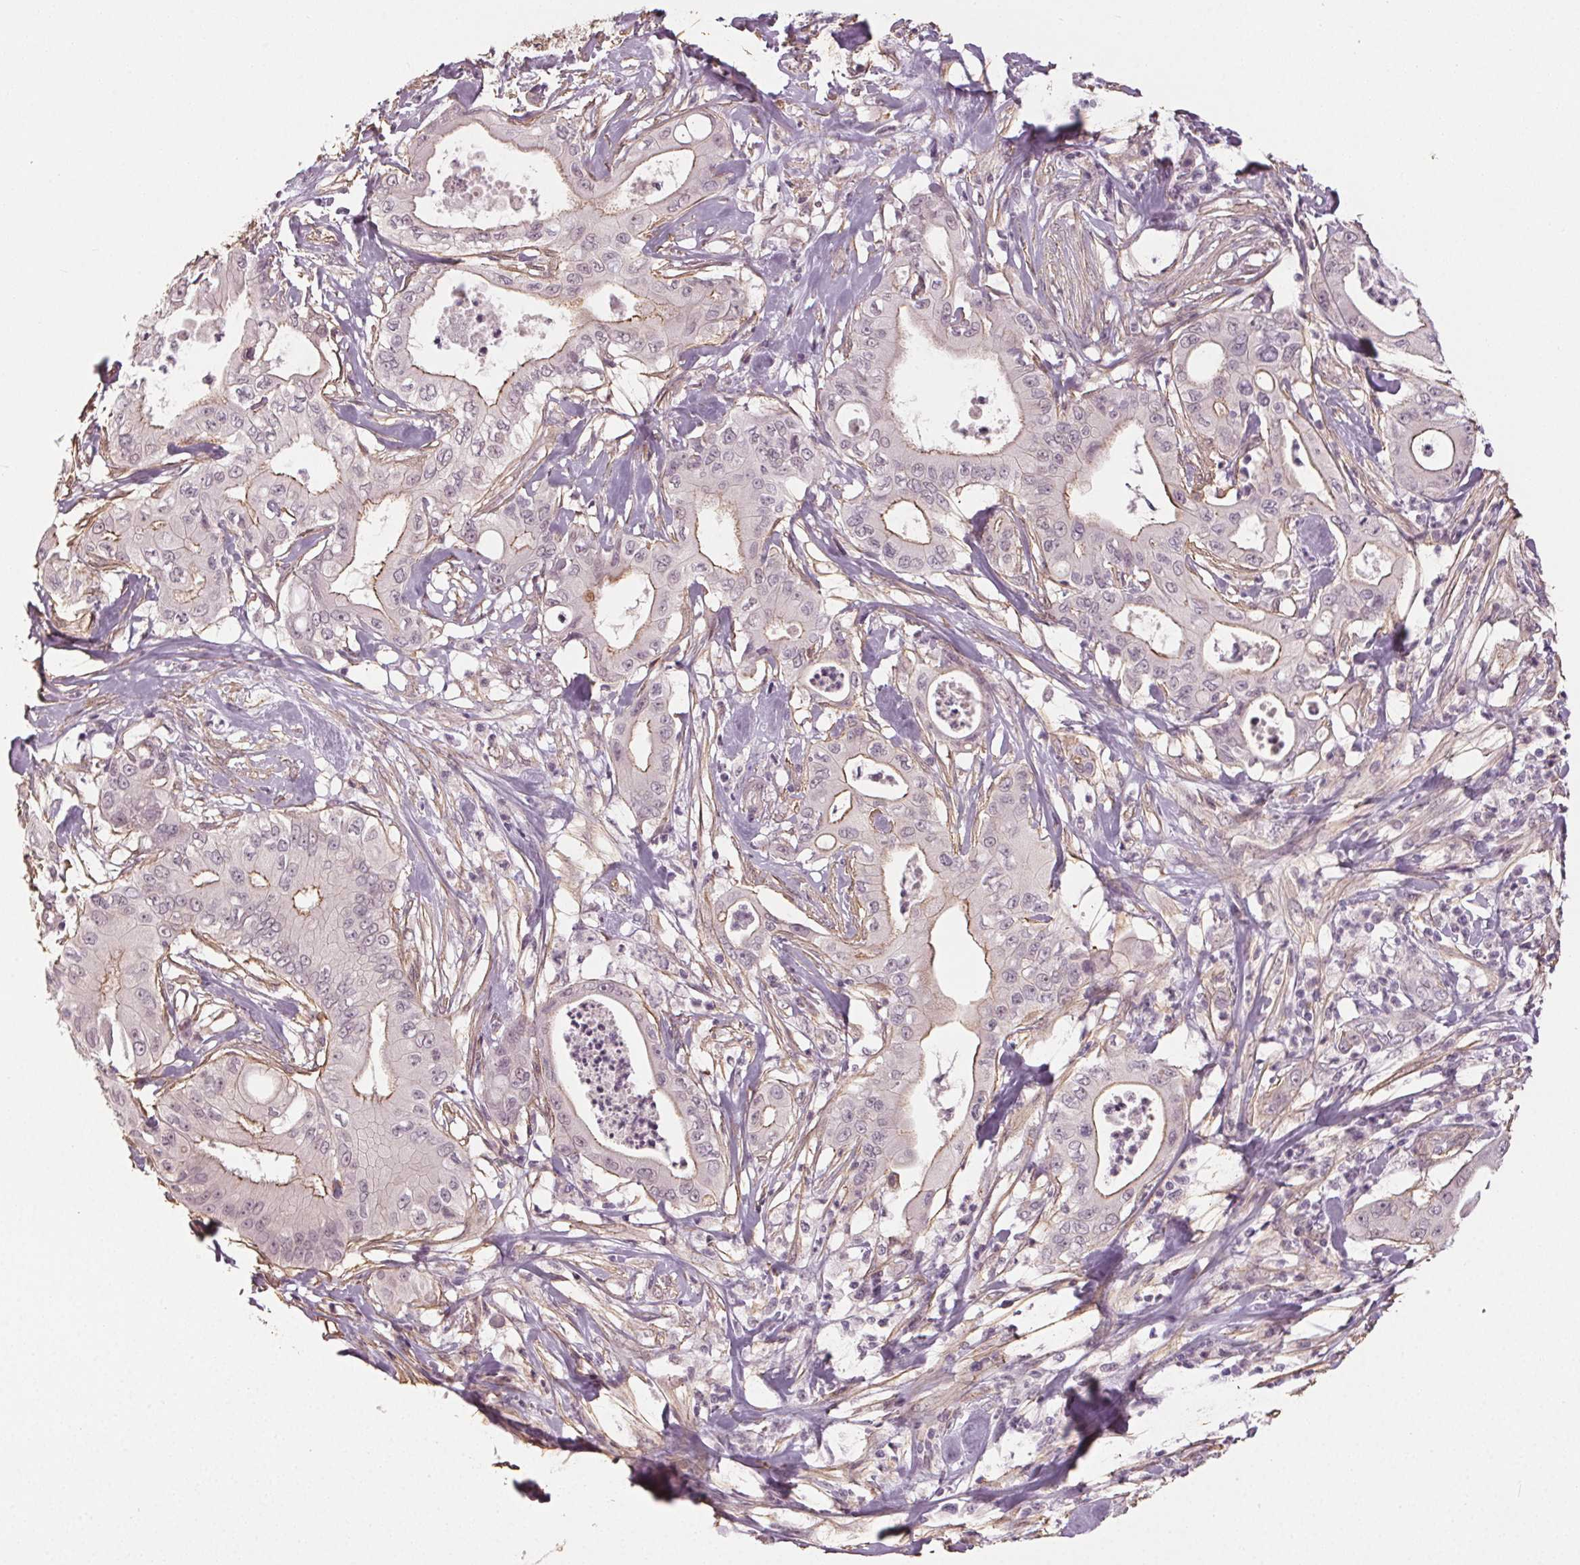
{"staining": {"intensity": "moderate", "quantity": "<25%", "location": "cytoplasmic/membranous"}, "tissue": "pancreatic cancer", "cell_type": "Tumor cells", "image_type": "cancer", "snomed": [{"axis": "morphology", "description": "Adenocarcinoma, NOS"}, {"axis": "topography", "description": "Pancreas"}], "caption": "DAB (3,3'-diaminobenzidine) immunohistochemical staining of human pancreatic adenocarcinoma demonstrates moderate cytoplasmic/membranous protein staining in approximately <25% of tumor cells.", "gene": "PKP1", "patient": {"sex": "male", "age": 71}}